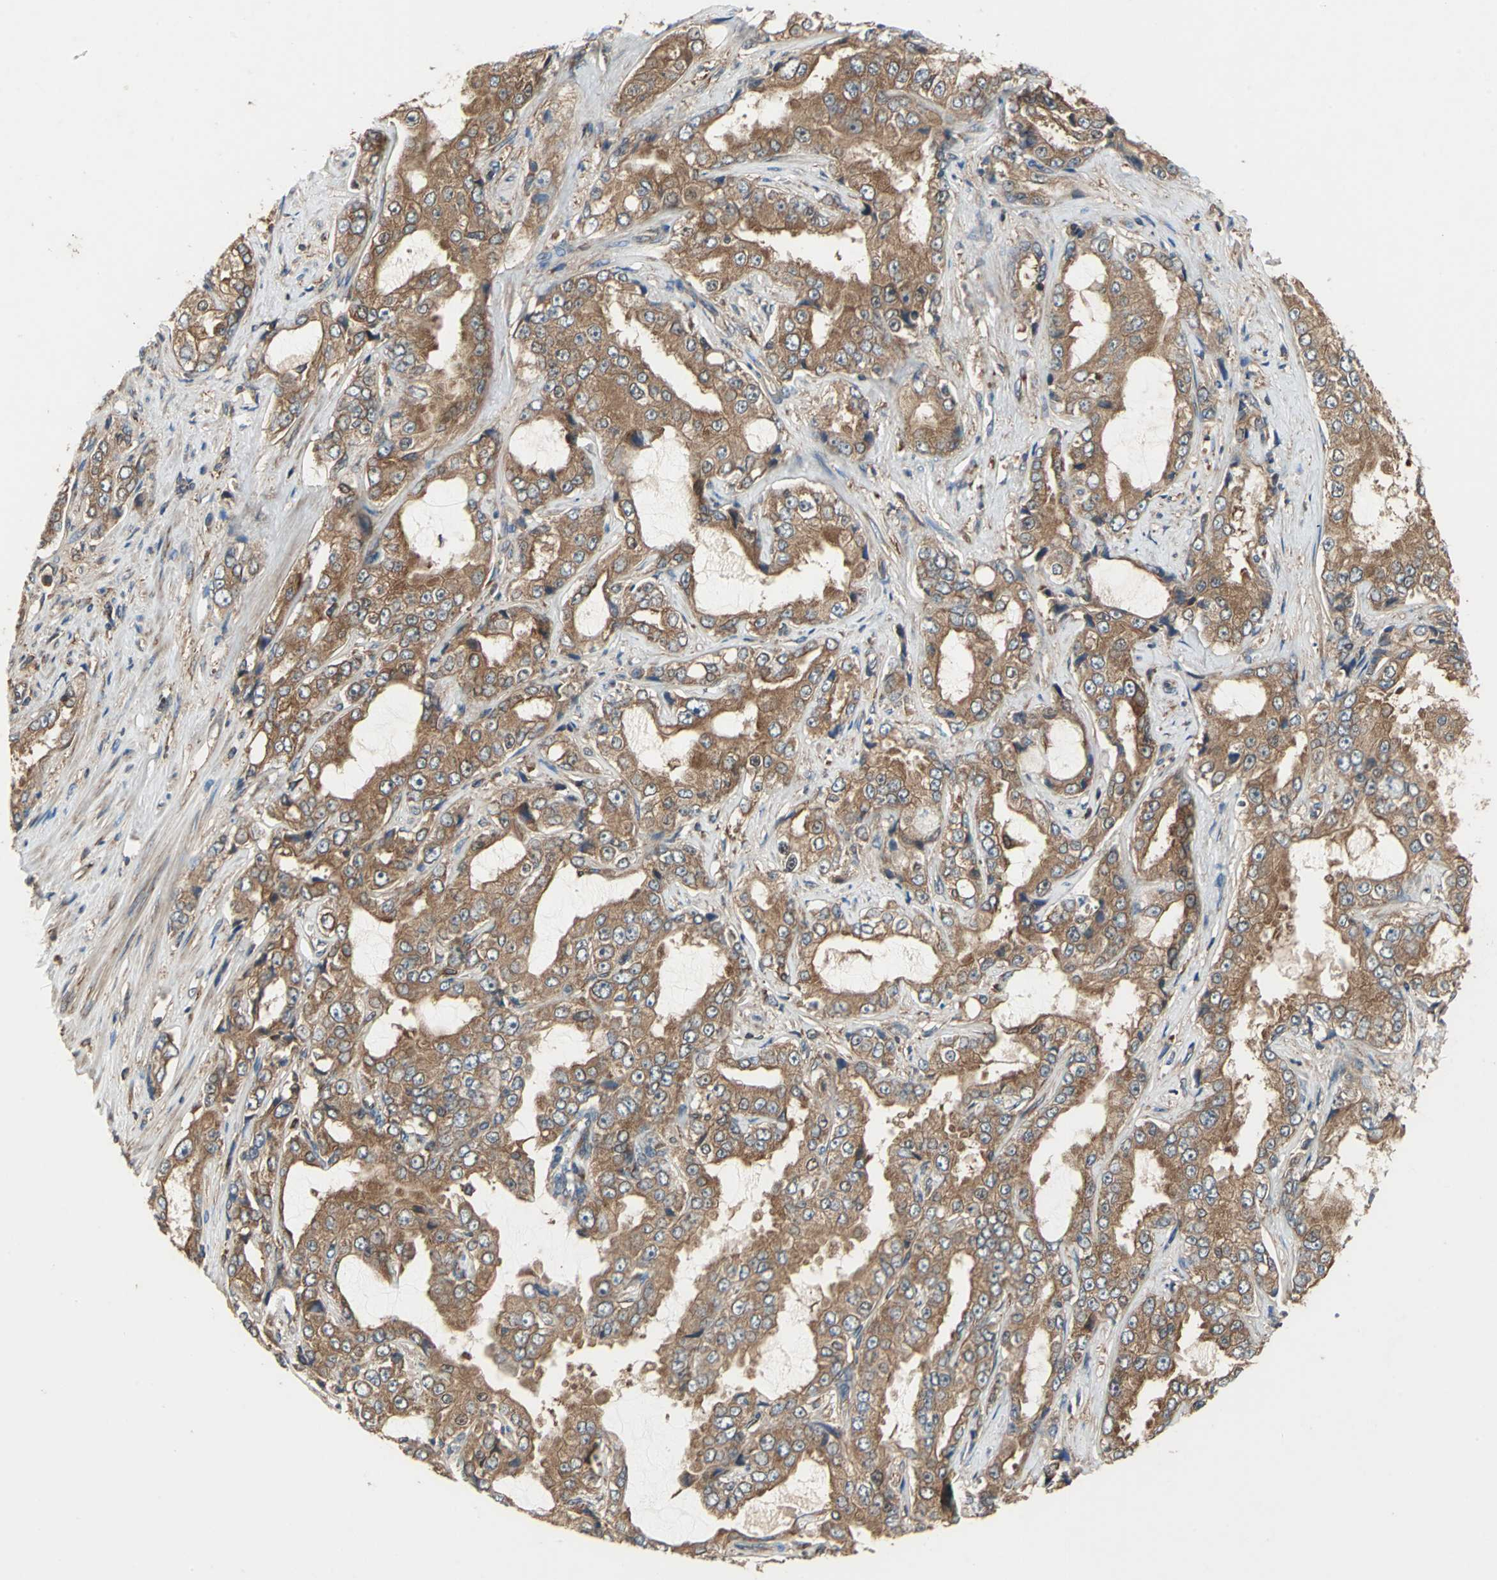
{"staining": {"intensity": "moderate", "quantity": ">75%", "location": "cytoplasmic/membranous"}, "tissue": "prostate cancer", "cell_type": "Tumor cells", "image_type": "cancer", "snomed": [{"axis": "morphology", "description": "Adenocarcinoma, High grade"}, {"axis": "topography", "description": "Prostate"}], "caption": "Human prostate cancer (high-grade adenocarcinoma) stained with a protein marker demonstrates moderate staining in tumor cells.", "gene": "CAPN1", "patient": {"sex": "male", "age": 73}}